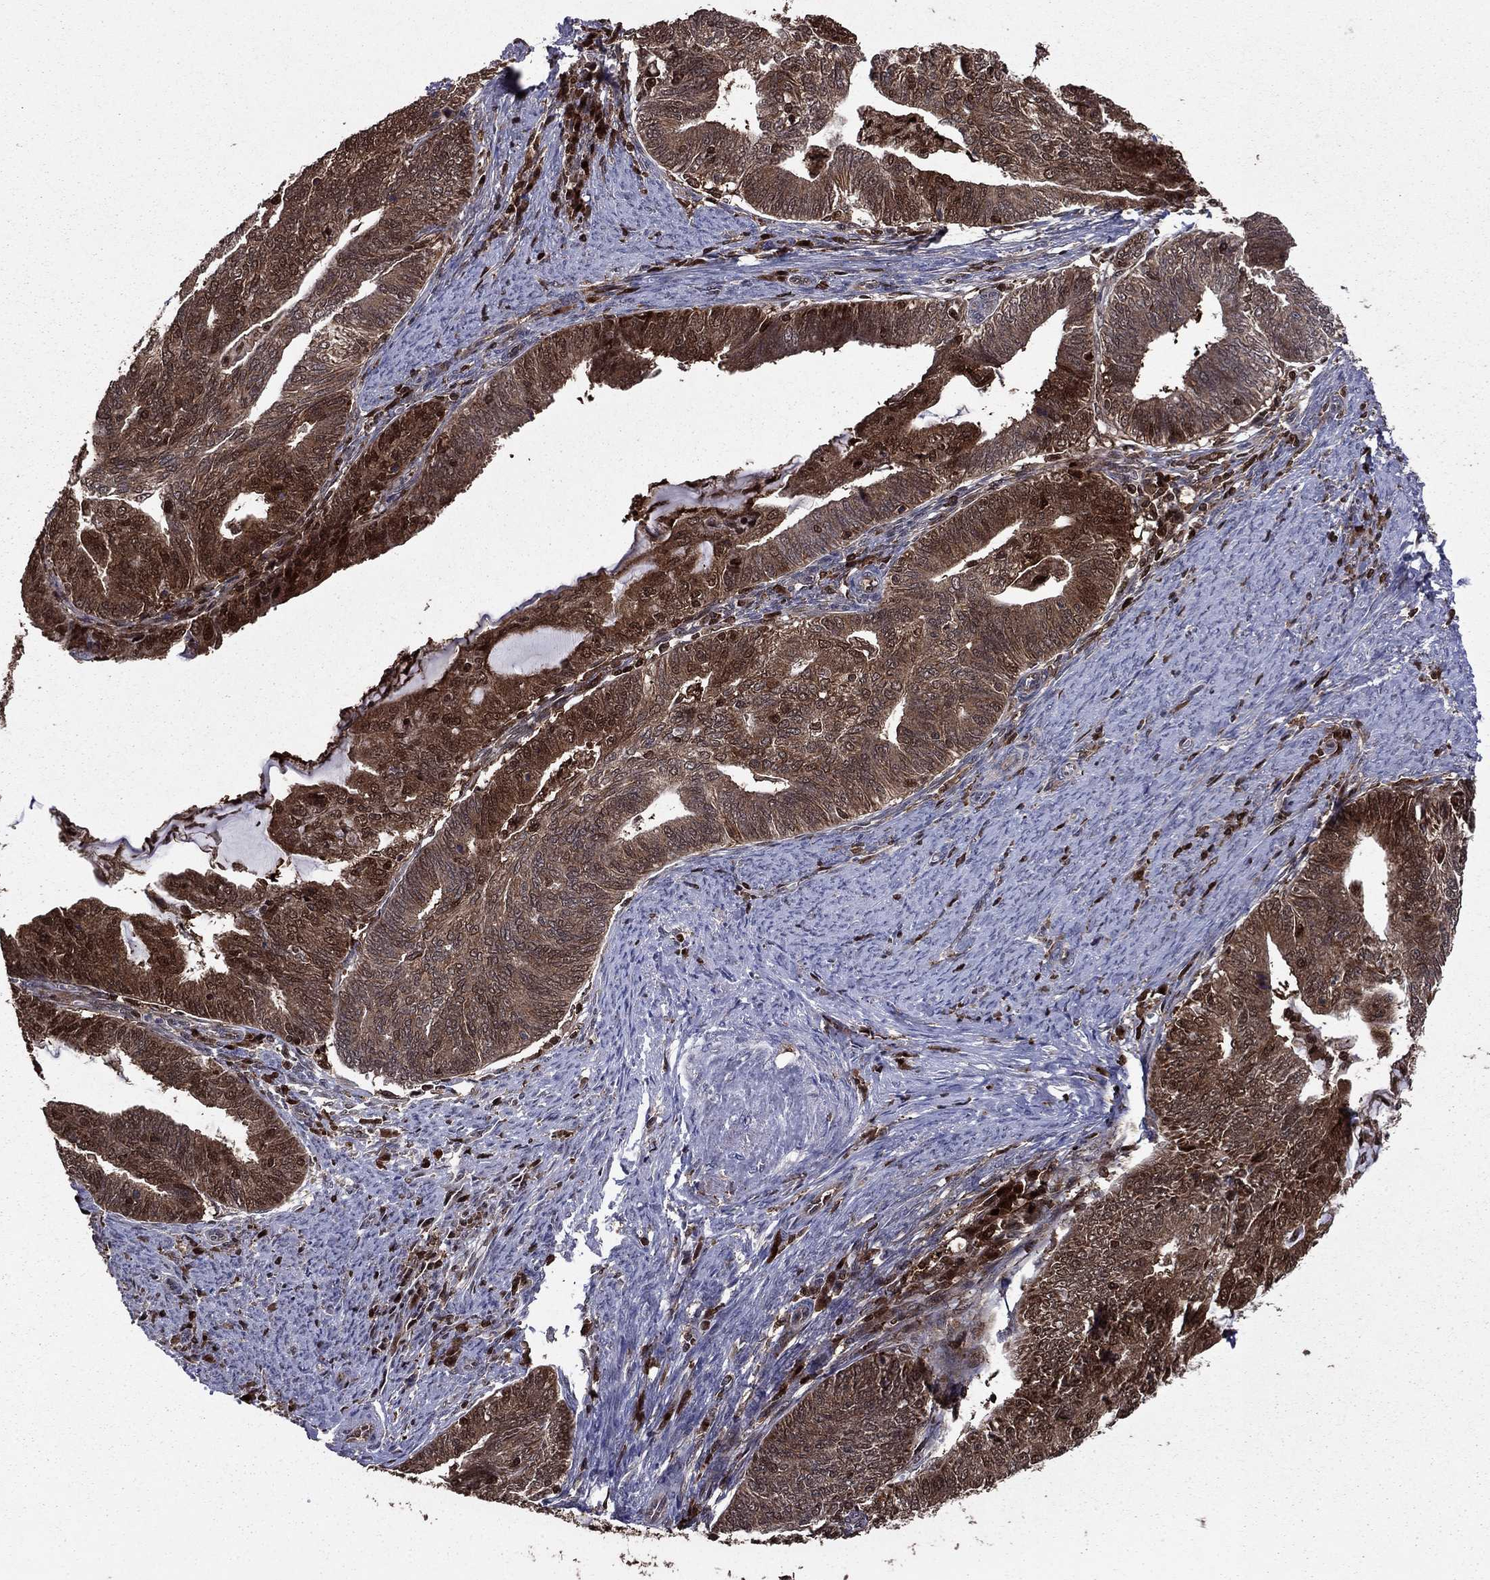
{"staining": {"intensity": "strong", "quantity": "<25%", "location": "cytoplasmic/membranous,nuclear"}, "tissue": "endometrial cancer", "cell_type": "Tumor cells", "image_type": "cancer", "snomed": [{"axis": "morphology", "description": "Adenocarcinoma, NOS"}, {"axis": "topography", "description": "Endometrium"}], "caption": "Endometrial cancer stained with DAB (3,3'-diaminobenzidine) immunohistochemistry shows medium levels of strong cytoplasmic/membranous and nuclear expression in about <25% of tumor cells.", "gene": "APPBP2", "patient": {"sex": "female", "age": 82}}